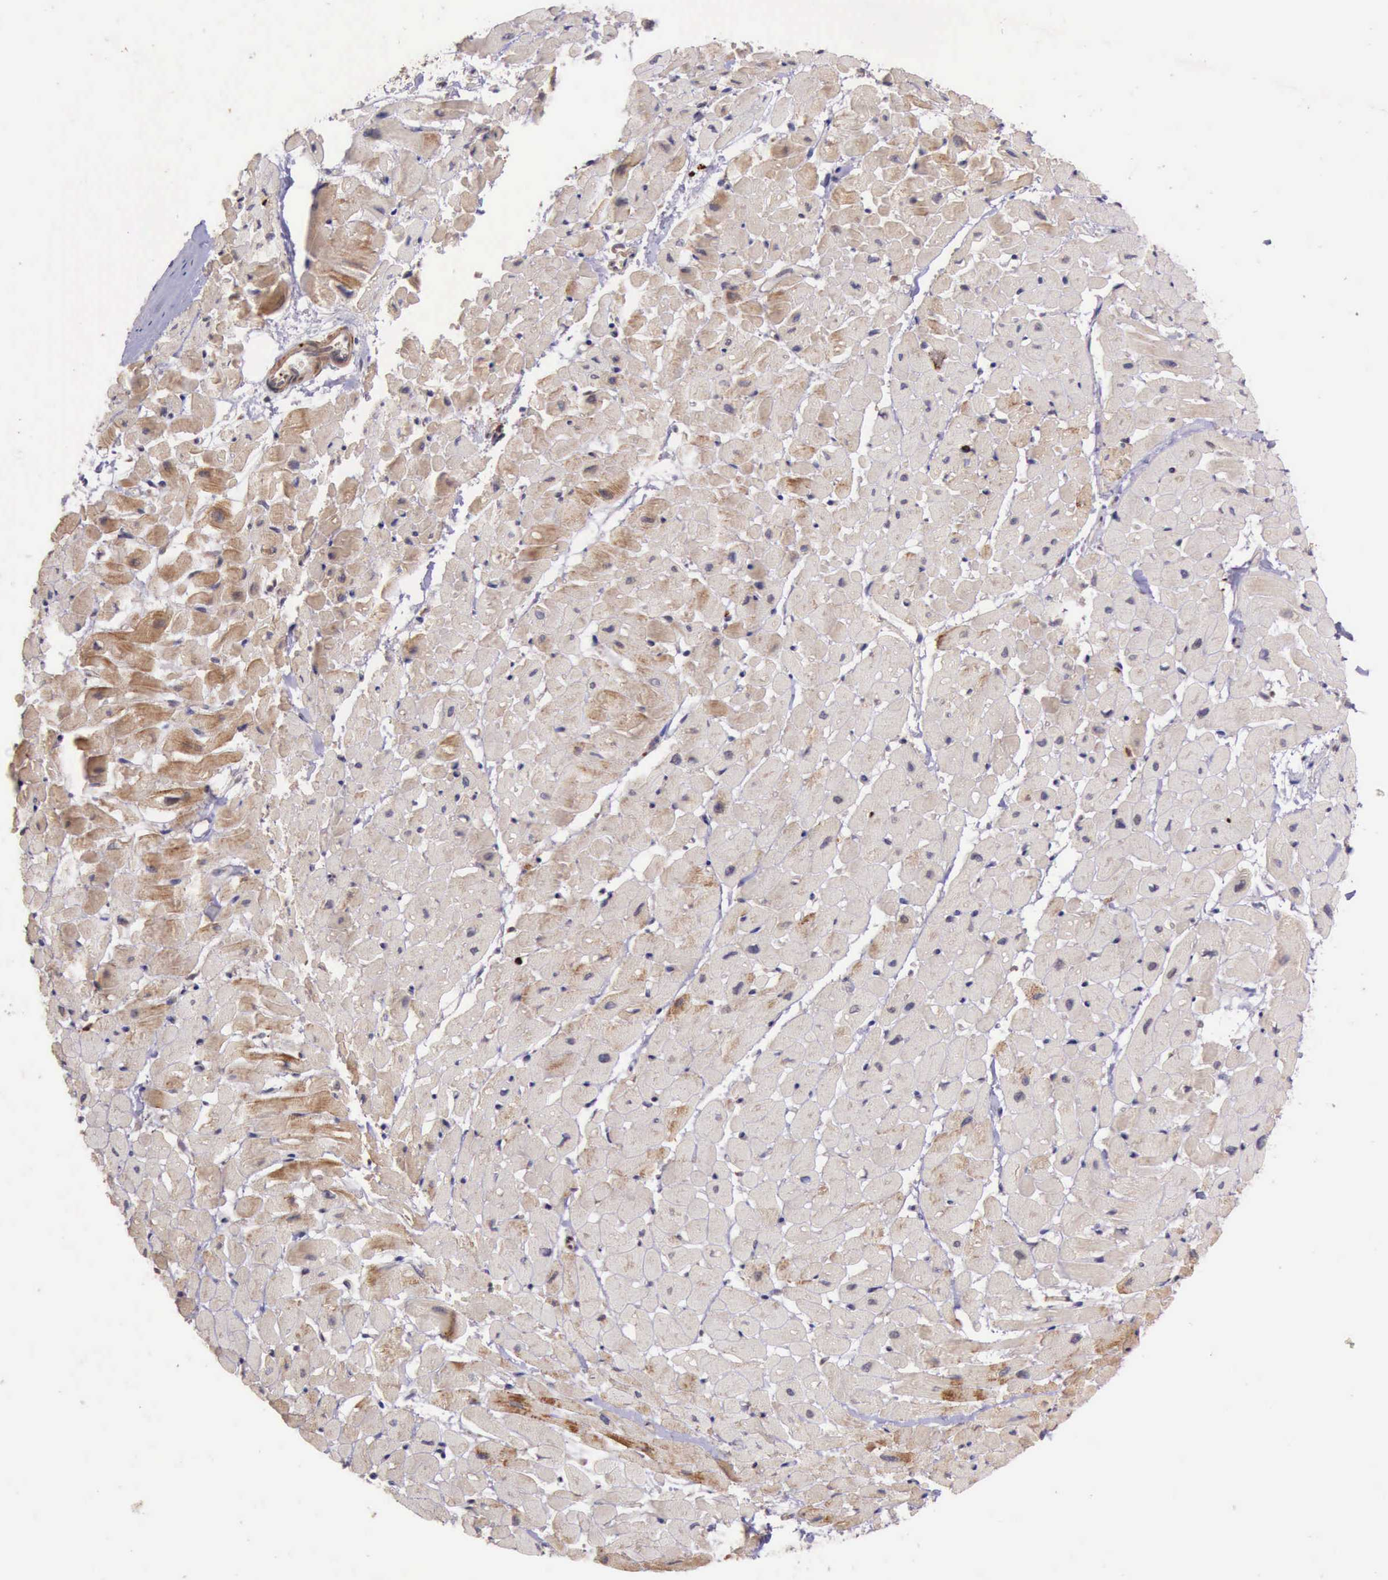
{"staining": {"intensity": "moderate", "quantity": "25%-75%", "location": "cytoplasmic/membranous"}, "tissue": "heart muscle", "cell_type": "Cardiomyocytes", "image_type": "normal", "snomed": [{"axis": "morphology", "description": "Normal tissue, NOS"}, {"axis": "topography", "description": "Heart"}], "caption": "This histopathology image demonstrates immunohistochemistry staining of unremarkable human heart muscle, with medium moderate cytoplasmic/membranous positivity in about 25%-75% of cardiomyocytes.", "gene": "ARMCX3", "patient": {"sex": "male", "age": 45}}